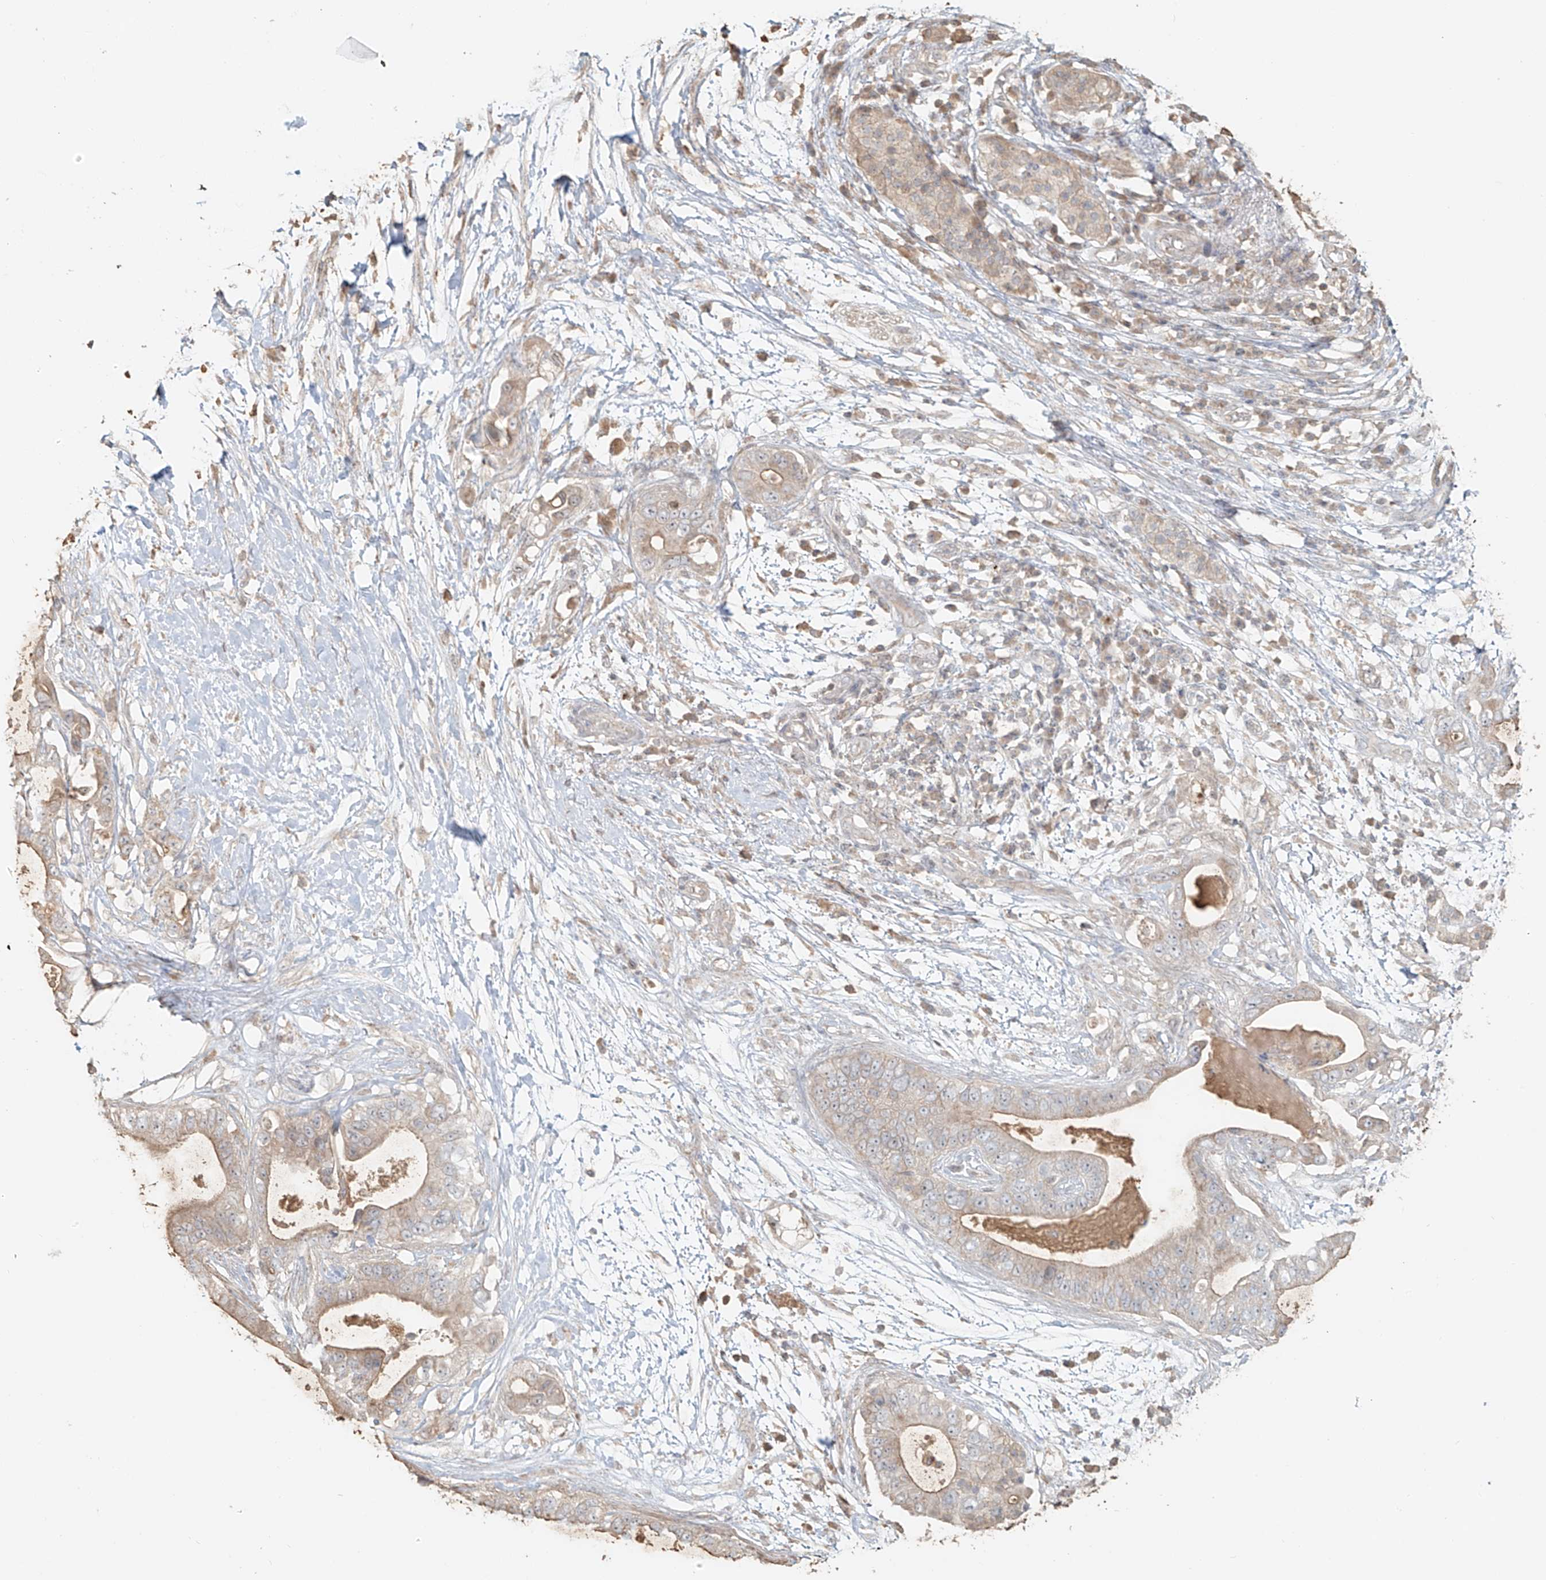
{"staining": {"intensity": "moderate", "quantity": "<25%", "location": "cytoplasmic/membranous"}, "tissue": "pancreatic cancer", "cell_type": "Tumor cells", "image_type": "cancer", "snomed": [{"axis": "morphology", "description": "Adenocarcinoma, NOS"}, {"axis": "topography", "description": "Pancreas"}], "caption": "Protein positivity by immunohistochemistry exhibits moderate cytoplasmic/membranous positivity in approximately <25% of tumor cells in pancreatic cancer.", "gene": "NPHS1", "patient": {"sex": "male", "age": 77}}